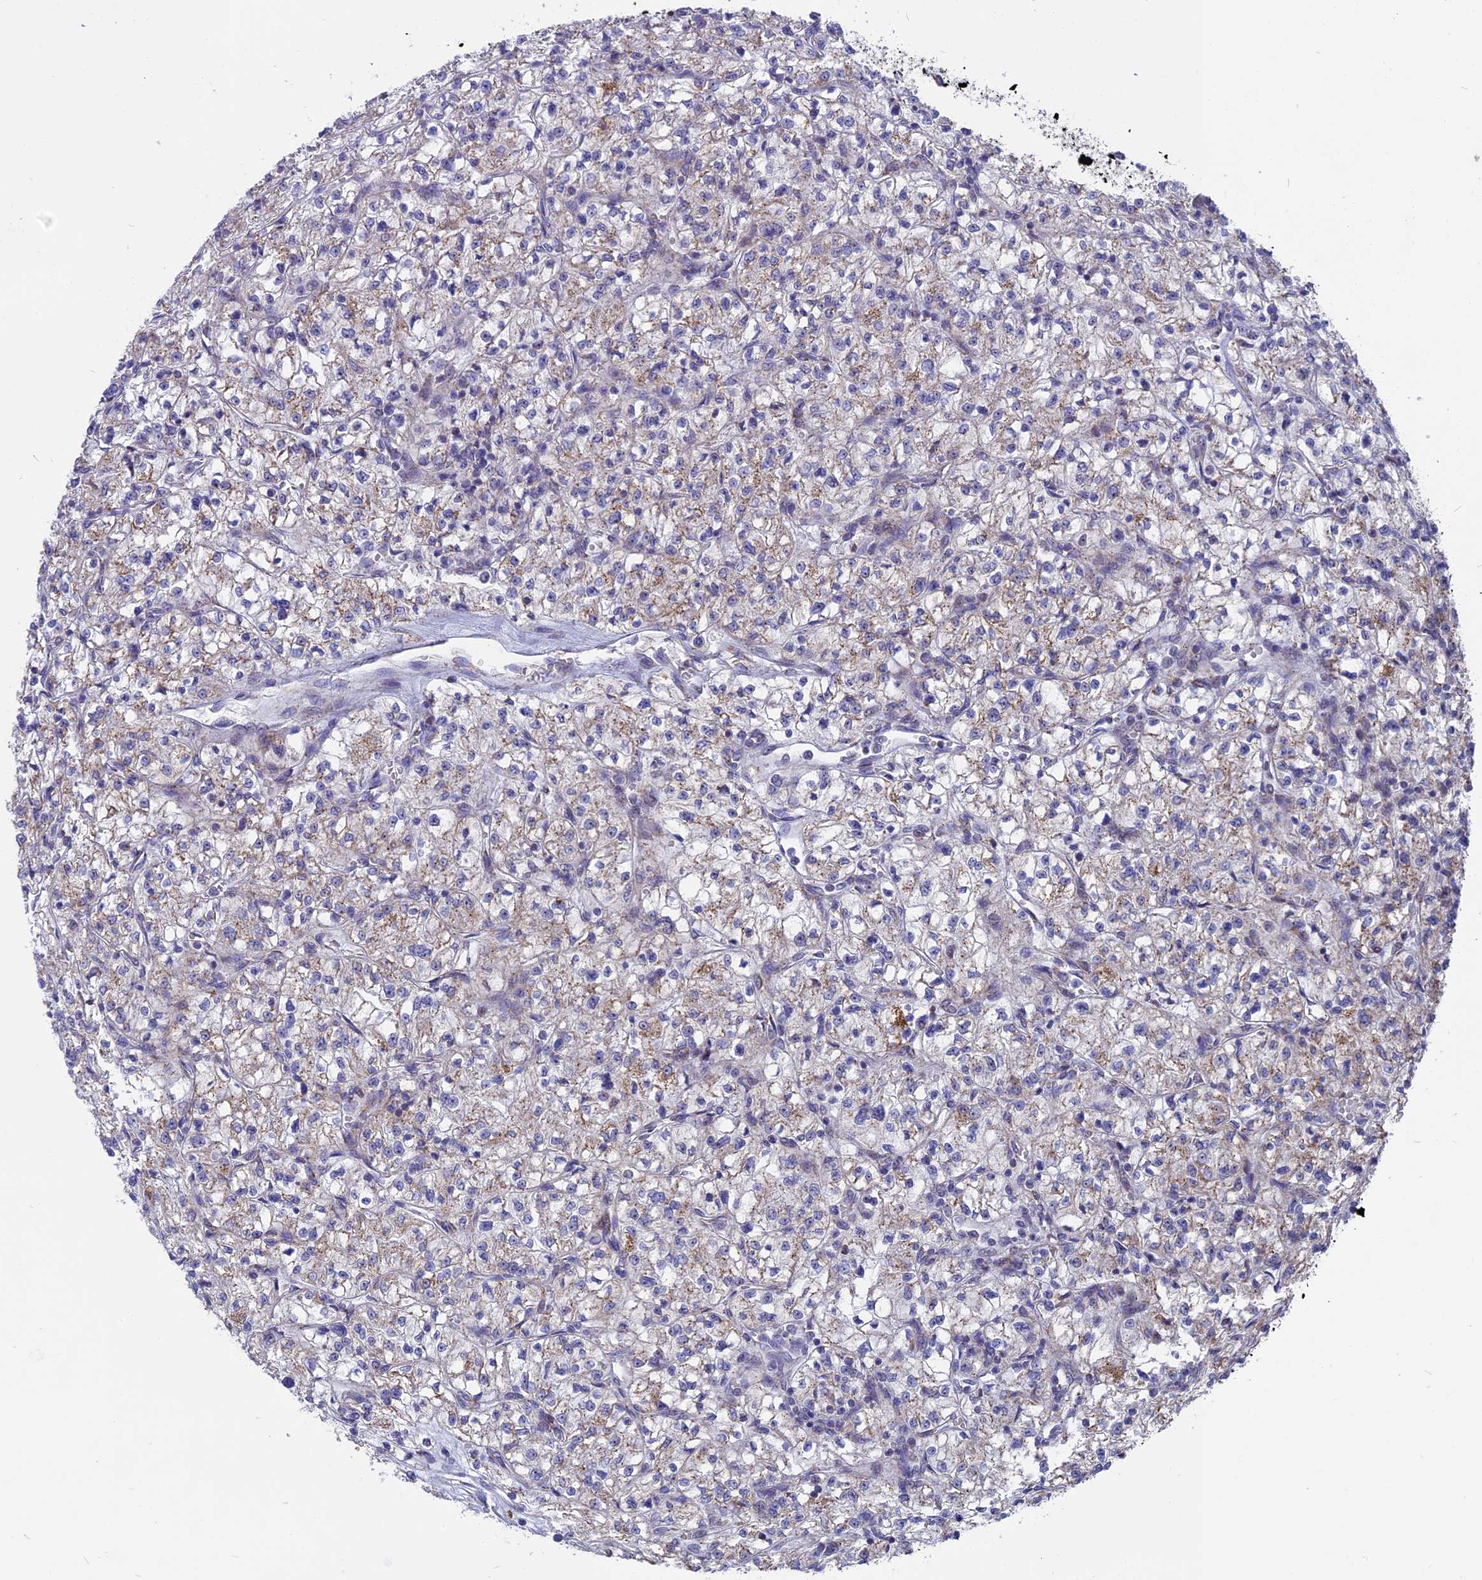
{"staining": {"intensity": "weak", "quantity": "<25%", "location": "cytoplasmic/membranous"}, "tissue": "renal cancer", "cell_type": "Tumor cells", "image_type": "cancer", "snomed": [{"axis": "morphology", "description": "Adenocarcinoma, NOS"}, {"axis": "topography", "description": "Kidney"}], "caption": "Immunohistochemistry image of human renal cancer (adenocarcinoma) stained for a protein (brown), which displays no expression in tumor cells. (DAB (3,3'-diaminobenzidine) immunohistochemistry (IHC) with hematoxylin counter stain).", "gene": "DTWD1", "patient": {"sex": "female", "age": 64}}